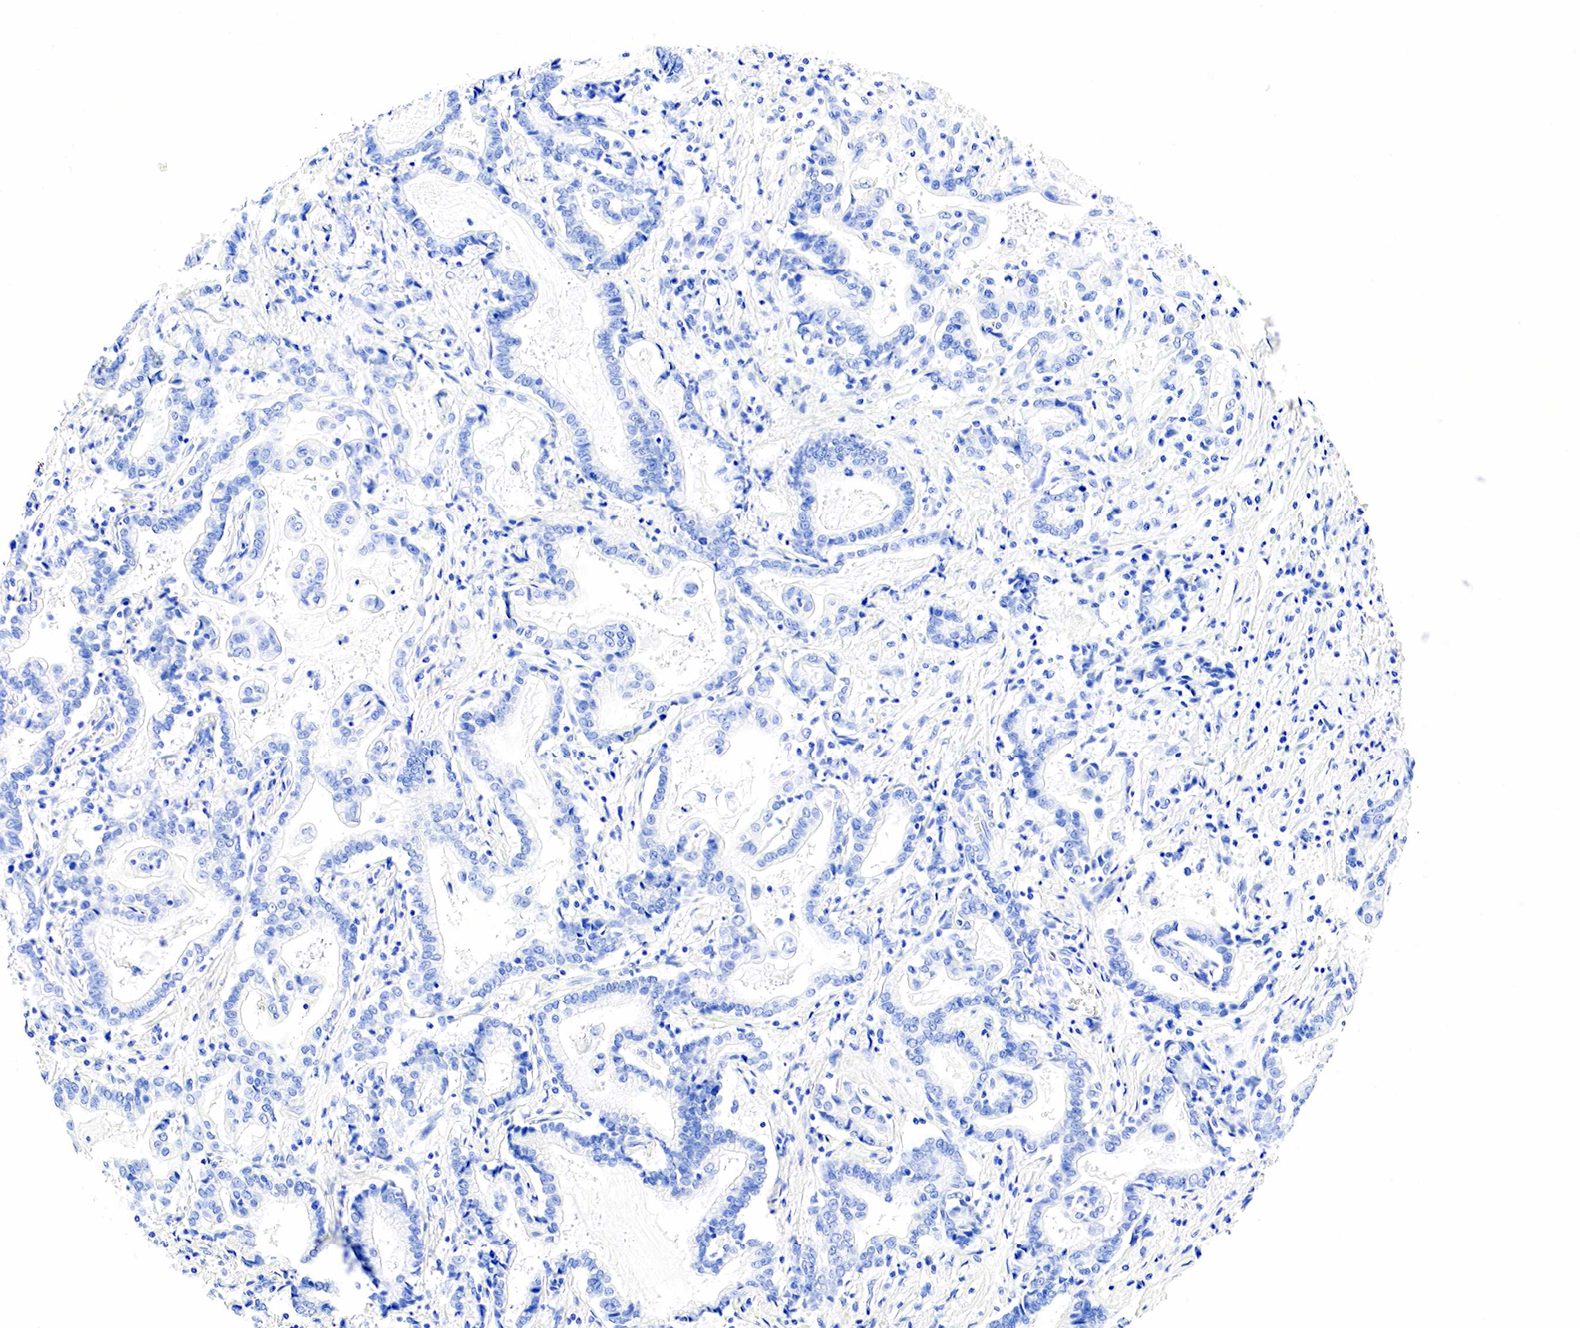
{"staining": {"intensity": "negative", "quantity": "none", "location": "none"}, "tissue": "liver cancer", "cell_type": "Tumor cells", "image_type": "cancer", "snomed": [{"axis": "morphology", "description": "Cholangiocarcinoma"}, {"axis": "topography", "description": "Liver"}], "caption": "Immunohistochemistry micrograph of human liver cholangiocarcinoma stained for a protein (brown), which reveals no expression in tumor cells.", "gene": "CHGA", "patient": {"sex": "male", "age": 57}}